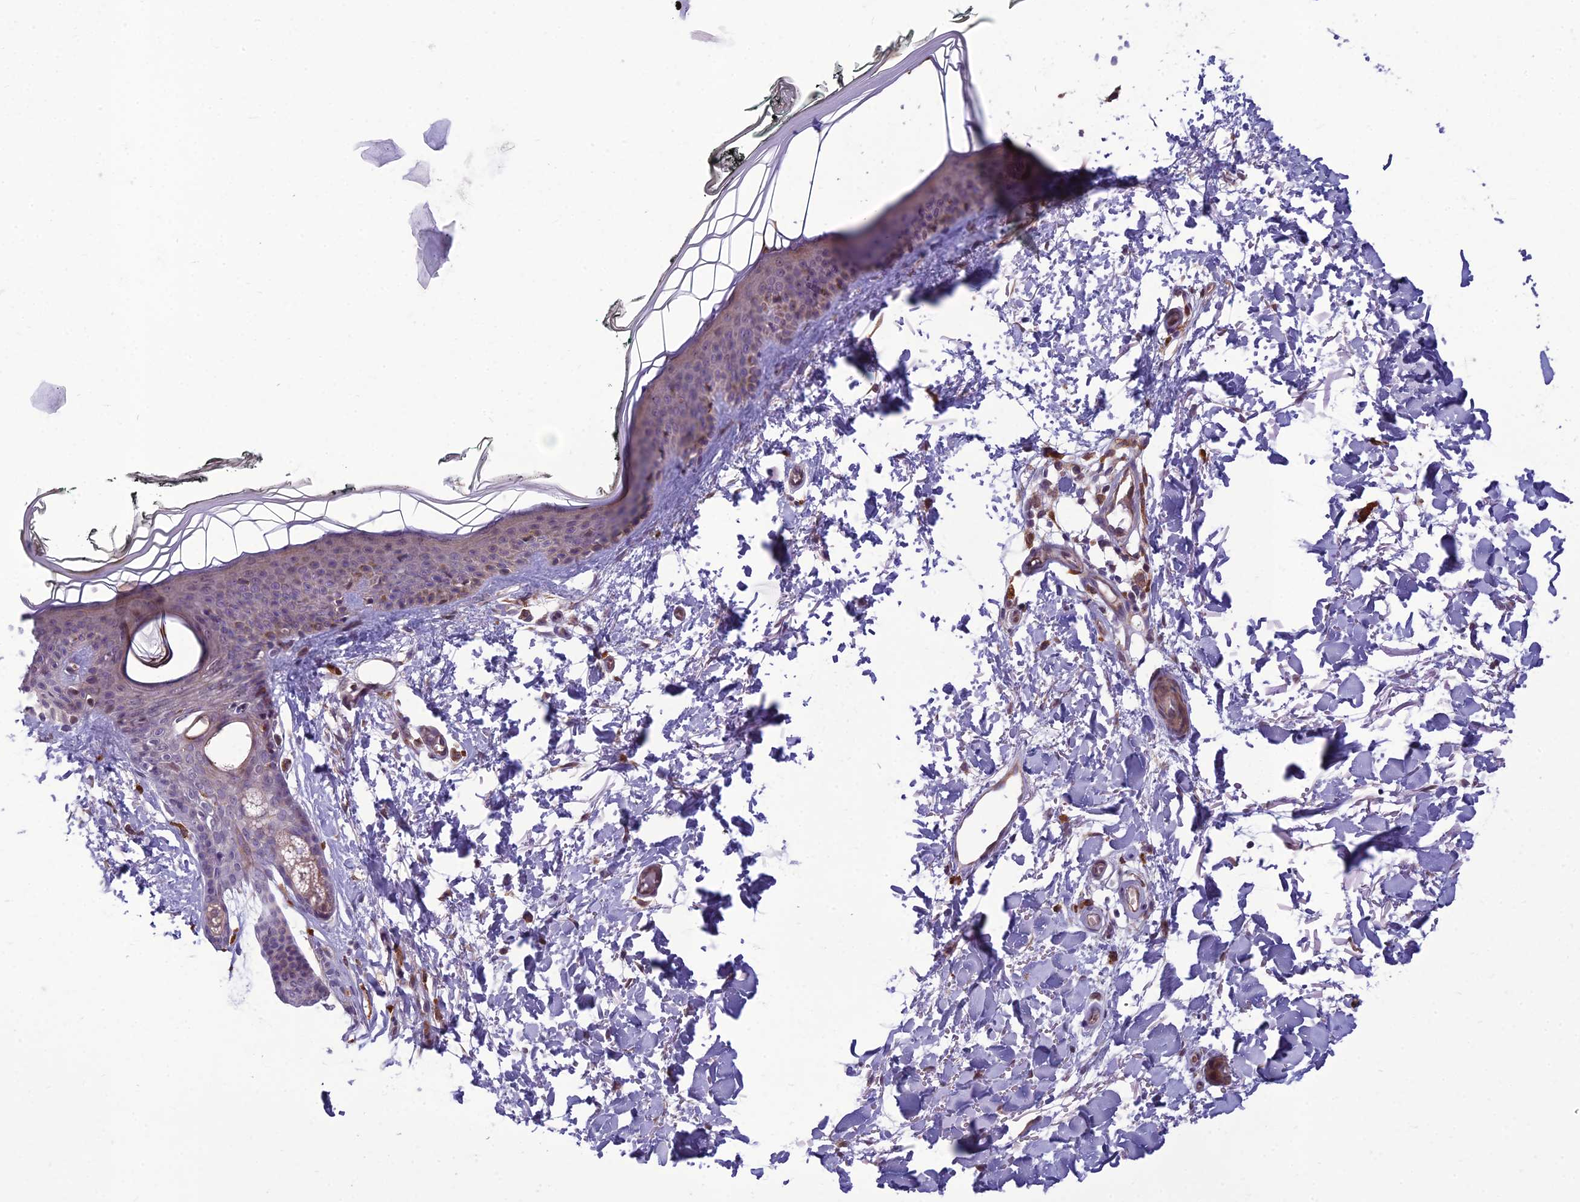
{"staining": {"intensity": "negative", "quantity": "none", "location": "none"}, "tissue": "skin", "cell_type": "Fibroblasts", "image_type": "normal", "snomed": [{"axis": "morphology", "description": "Normal tissue, NOS"}, {"axis": "topography", "description": "Skin"}], "caption": "IHC of unremarkable human skin exhibits no expression in fibroblasts.", "gene": "FBRS", "patient": {"sex": "male", "age": 62}}